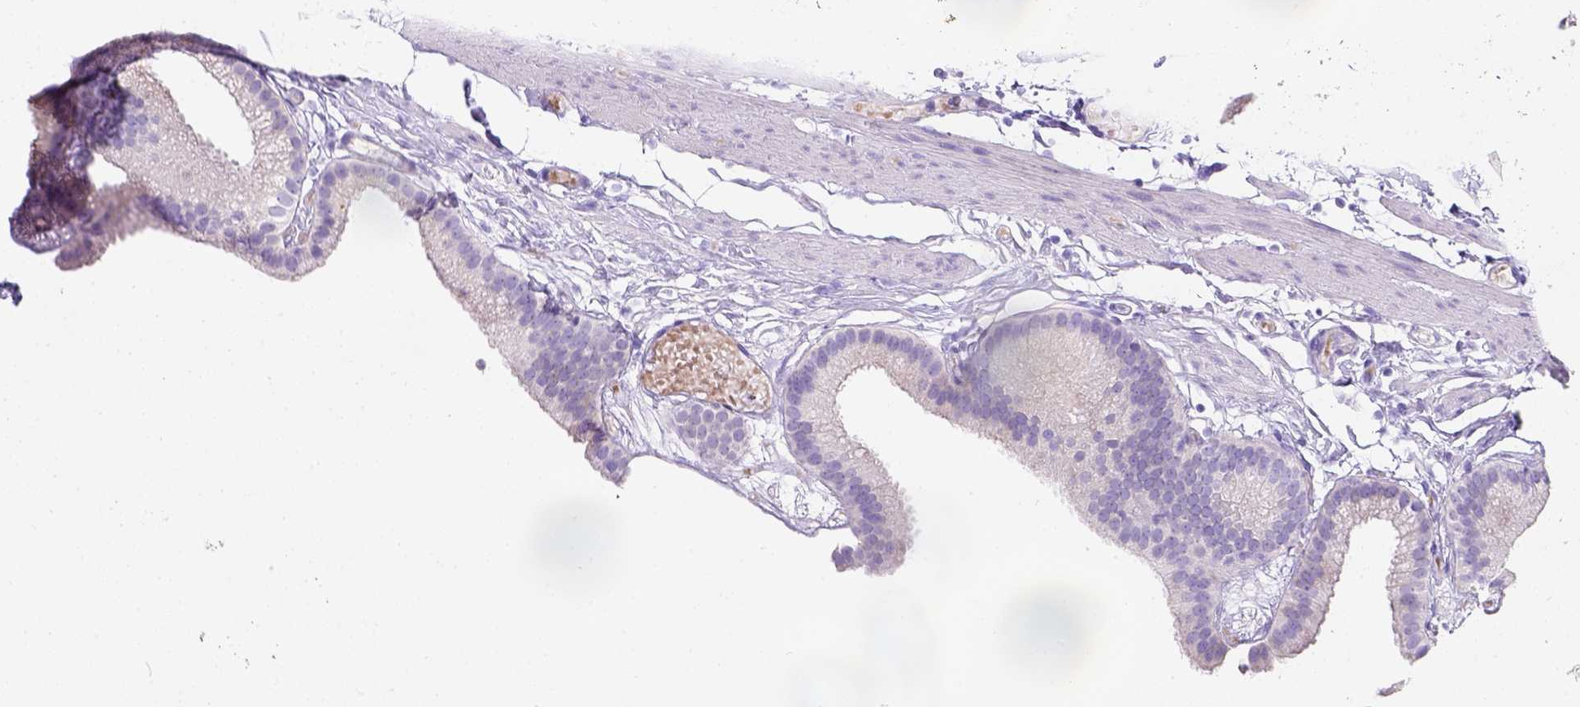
{"staining": {"intensity": "negative", "quantity": "none", "location": "none"}, "tissue": "gallbladder", "cell_type": "Glandular cells", "image_type": "normal", "snomed": [{"axis": "morphology", "description": "Normal tissue, NOS"}, {"axis": "topography", "description": "Gallbladder"}], "caption": "This is an immunohistochemistry micrograph of benign human gallbladder. There is no expression in glandular cells.", "gene": "PHF7", "patient": {"sex": "female", "age": 45}}